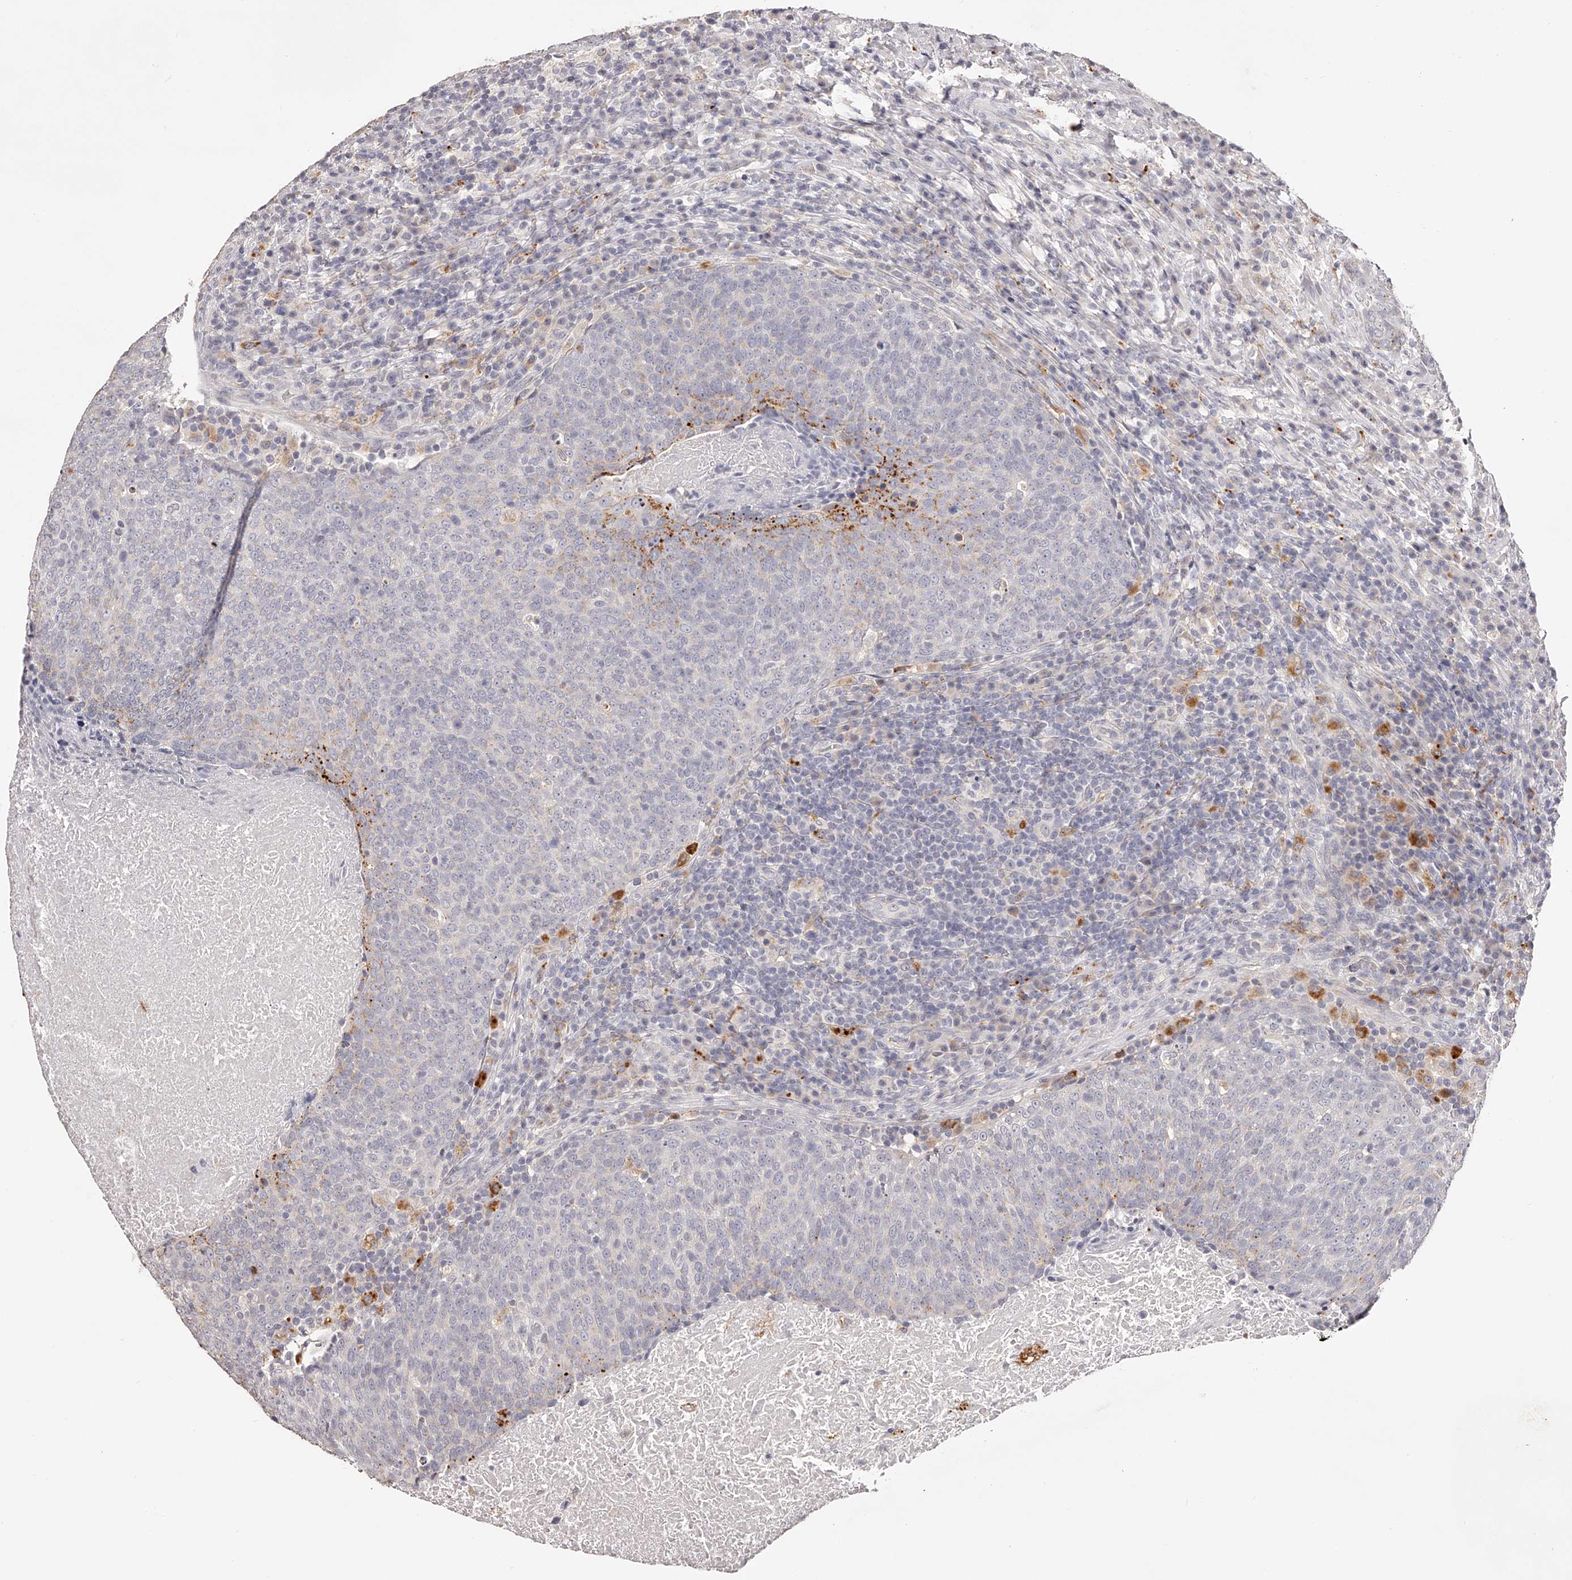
{"staining": {"intensity": "negative", "quantity": "none", "location": "none"}, "tissue": "head and neck cancer", "cell_type": "Tumor cells", "image_type": "cancer", "snomed": [{"axis": "morphology", "description": "Squamous cell carcinoma, NOS"}, {"axis": "morphology", "description": "Squamous cell carcinoma, metastatic, NOS"}, {"axis": "topography", "description": "Lymph node"}, {"axis": "topography", "description": "Head-Neck"}], "caption": "This is a photomicrograph of IHC staining of head and neck cancer, which shows no staining in tumor cells. (DAB (3,3'-diaminobenzidine) immunohistochemistry (IHC) visualized using brightfield microscopy, high magnification).", "gene": "SLC35D3", "patient": {"sex": "male", "age": 62}}